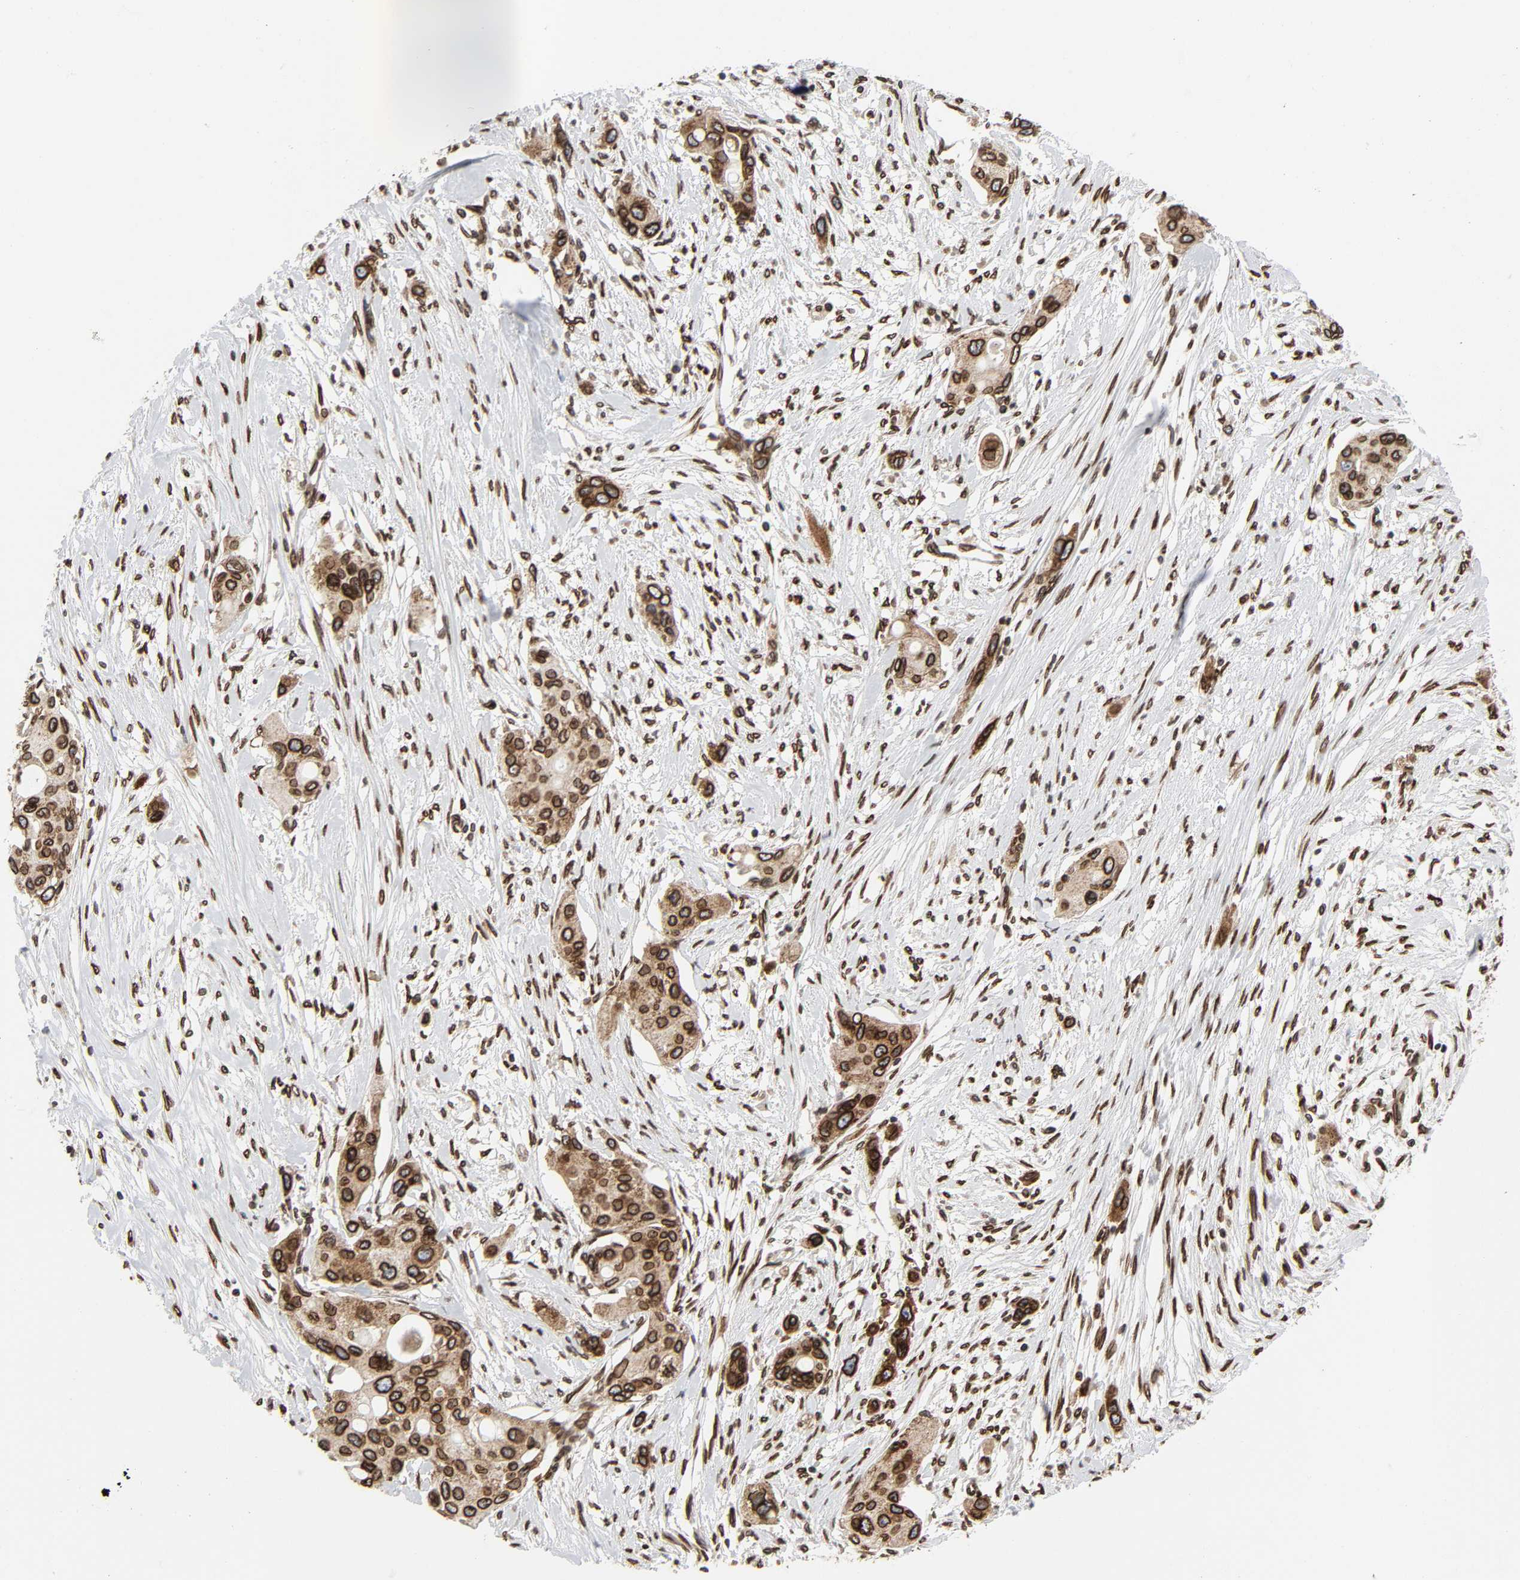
{"staining": {"intensity": "strong", "quantity": ">75%", "location": "cytoplasmic/membranous,nuclear"}, "tissue": "pancreatic cancer", "cell_type": "Tumor cells", "image_type": "cancer", "snomed": [{"axis": "morphology", "description": "Adenocarcinoma, NOS"}, {"axis": "topography", "description": "Pancreas"}], "caption": "Immunohistochemistry (DAB (3,3'-diaminobenzidine)) staining of pancreatic cancer reveals strong cytoplasmic/membranous and nuclear protein expression in approximately >75% of tumor cells.", "gene": "RANGAP1", "patient": {"sex": "female", "age": 60}}